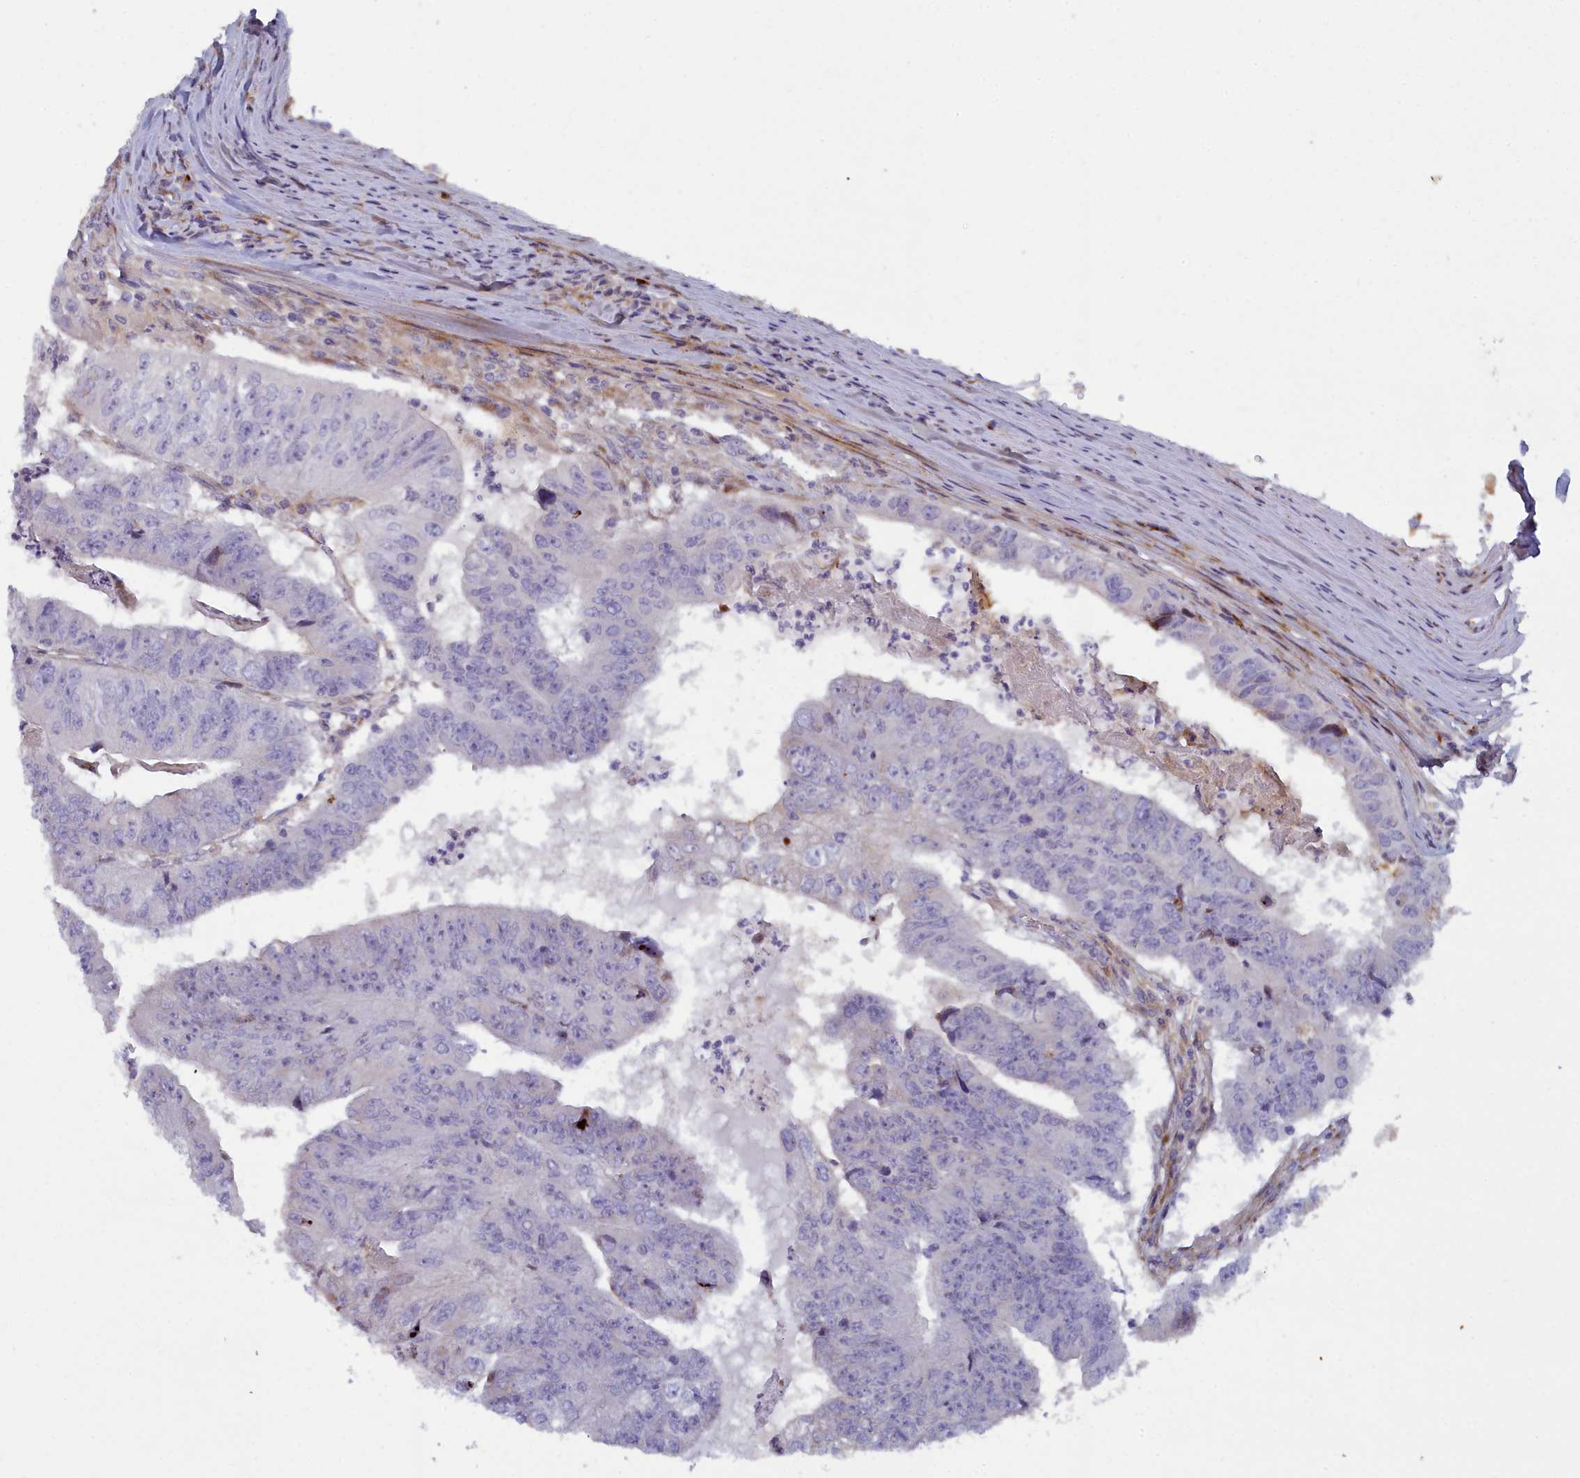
{"staining": {"intensity": "moderate", "quantity": "25%-75%", "location": "cytoplasmic/membranous"}, "tissue": "colorectal cancer", "cell_type": "Tumor cells", "image_type": "cancer", "snomed": [{"axis": "morphology", "description": "Adenocarcinoma, NOS"}, {"axis": "topography", "description": "Colon"}], "caption": "This is a micrograph of IHC staining of colorectal cancer, which shows moderate staining in the cytoplasmic/membranous of tumor cells.", "gene": "B9D2", "patient": {"sex": "female", "age": 67}}